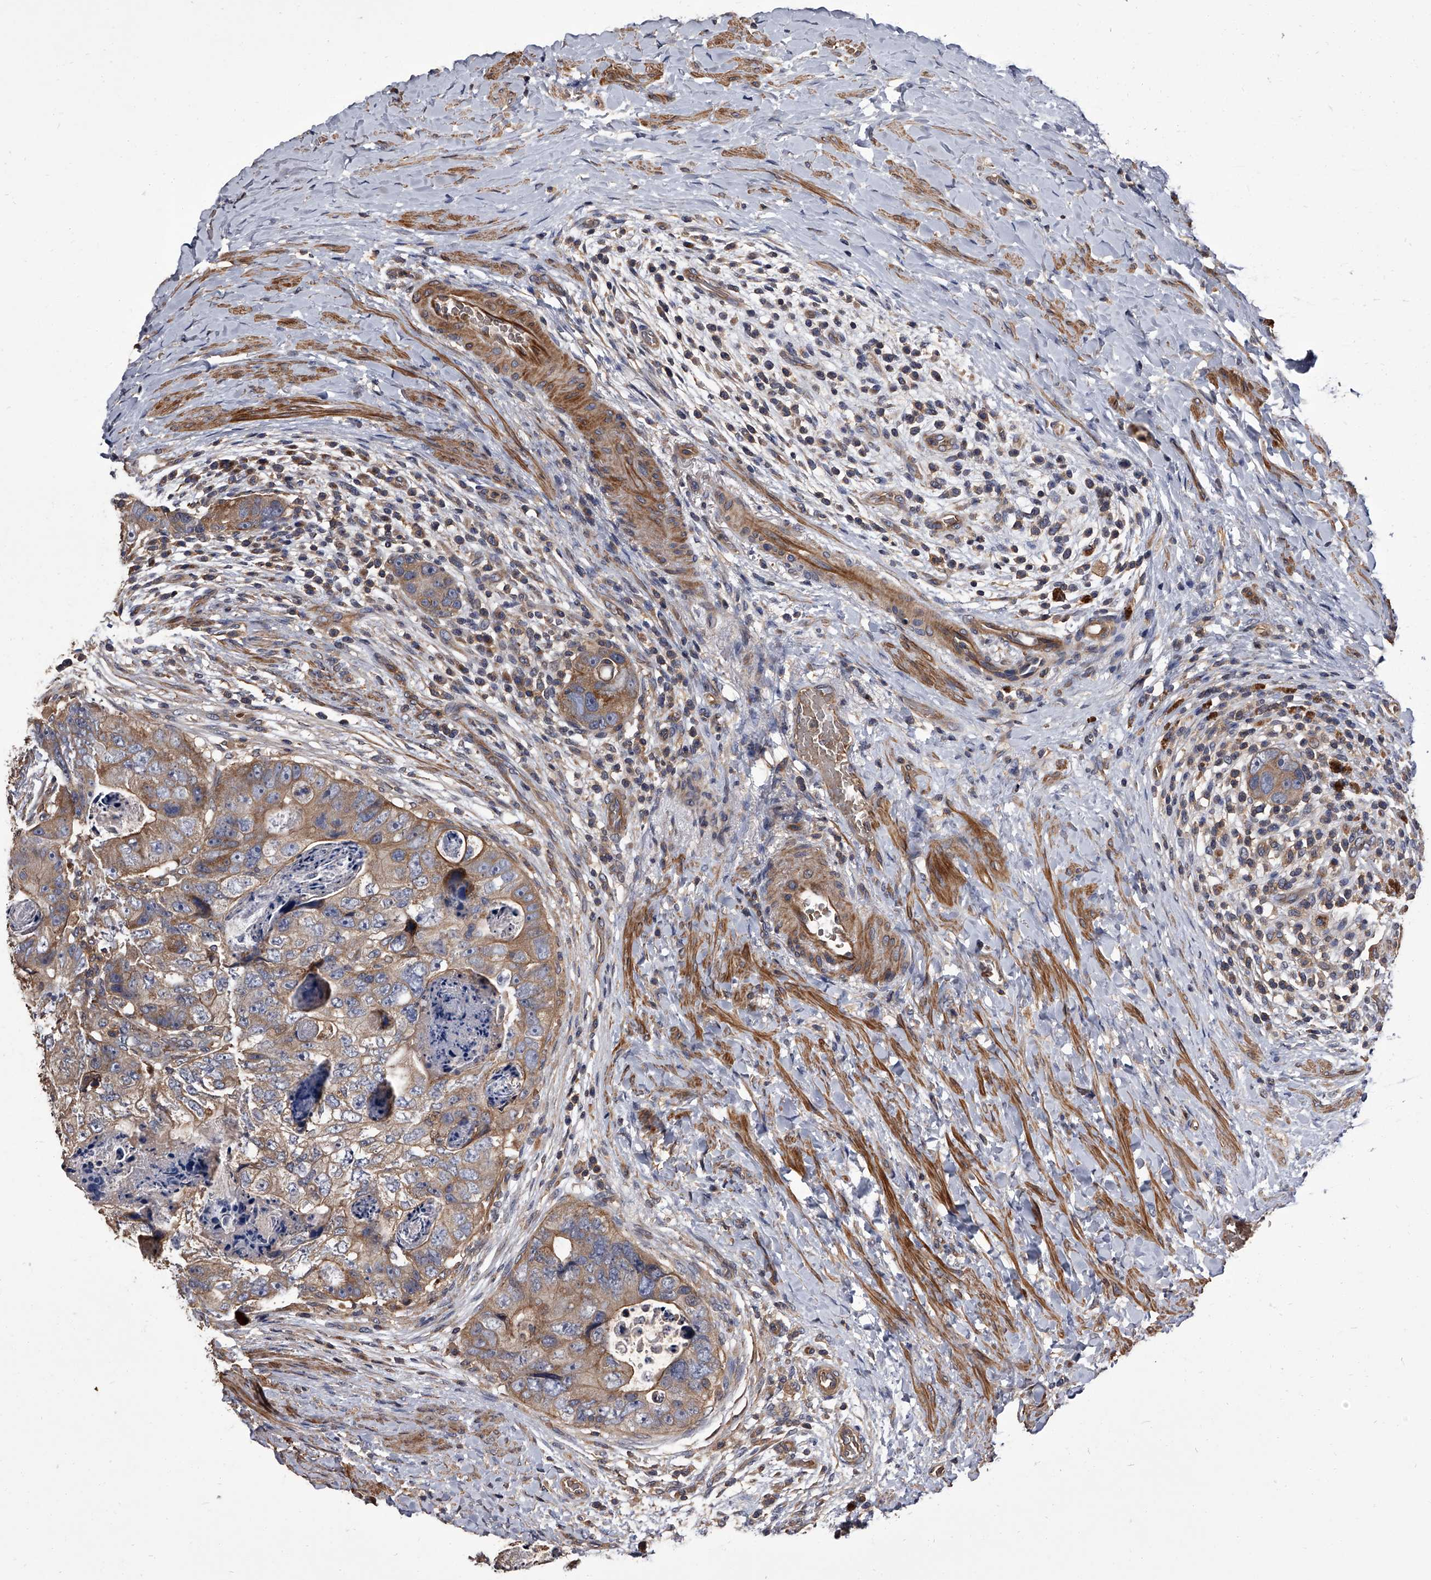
{"staining": {"intensity": "moderate", "quantity": ">75%", "location": "cytoplasmic/membranous"}, "tissue": "colorectal cancer", "cell_type": "Tumor cells", "image_type": "cancer", "snomed": [{"axis": "morphology", "description": "Adenocarcinoma, NOS"}, {"axis": "topography", "description": "Rectum"}], "caption": "A brown stain highlights moderate cytoplasmic/membranous positivity of a protein in colorectal cancer (adenocarcinoma) tumor cells. (brown staining indicates protein expression, while blue staining denotes nuclei).", "gene": "STK36", "patient": {"sex": "male", "age": 59}}